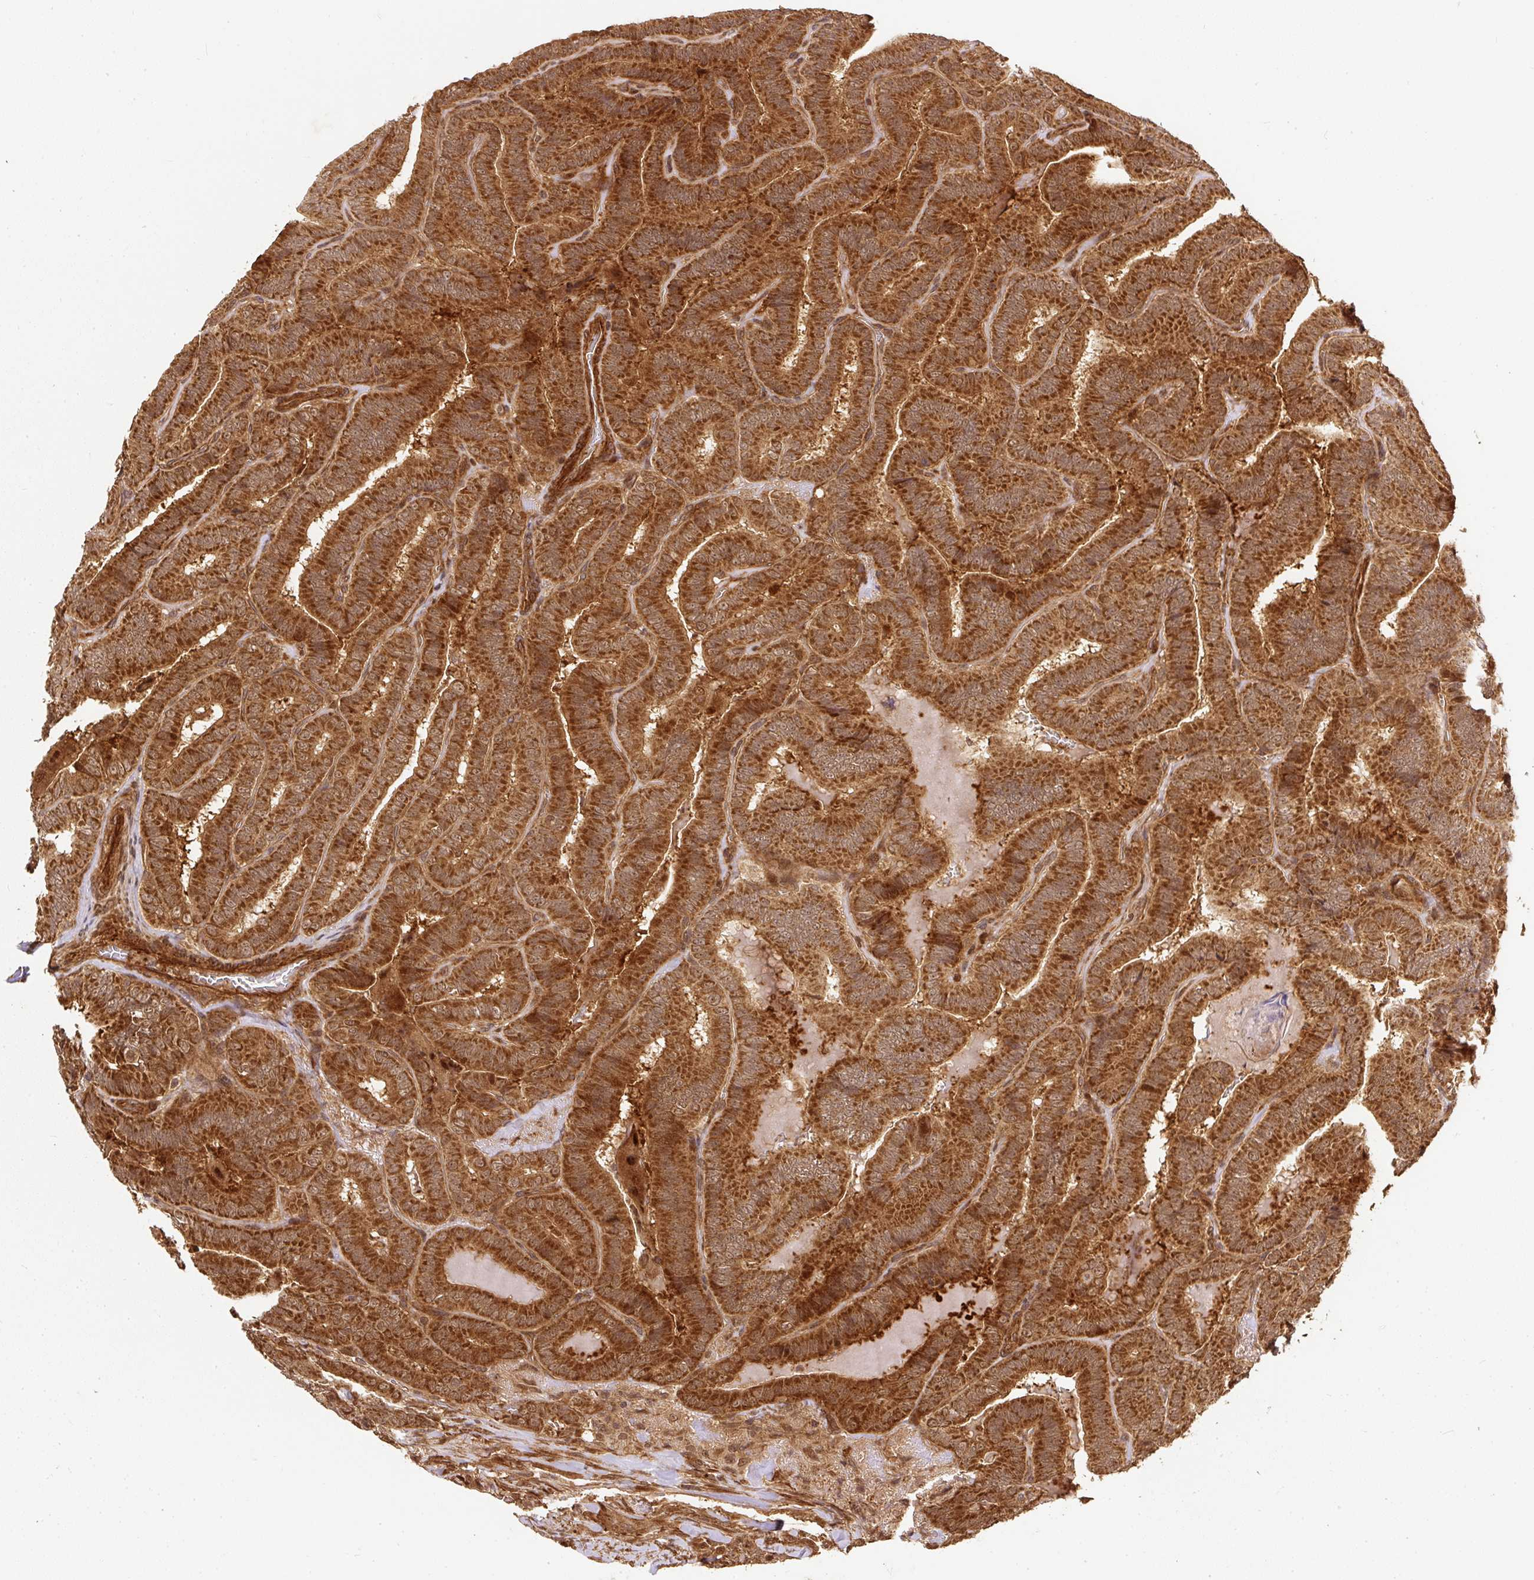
{"staining": {"intensity": "strong", "quantity": ">75%", "location": "cytoplasmic/membranous"}, "tissue": "thyroid cancer", "cell_type": "Tumor cells", "image_type": "cancer", "snomed": [{"axis": "morphology", "description": "Papillary adenocarcinoma, NOS"}, {"axis": "topography", "description": "Thyroid gland"}], "caption": "IHC staining of thyroid papillary adenocarcinoma, which exhibits high levels of strong cytoplasmic/membranous positivity in about >75% of tumor cells indicating strong cytoplasmic/membranous protein expression. The staining was performed using DAB (3,3'-diaminobenzidine) (brown) for protein detection and nuclei were counterstained in hematoxylin (blue).", "gene": "PSMD1", "patient": {"sex": "male", "age": 61}}